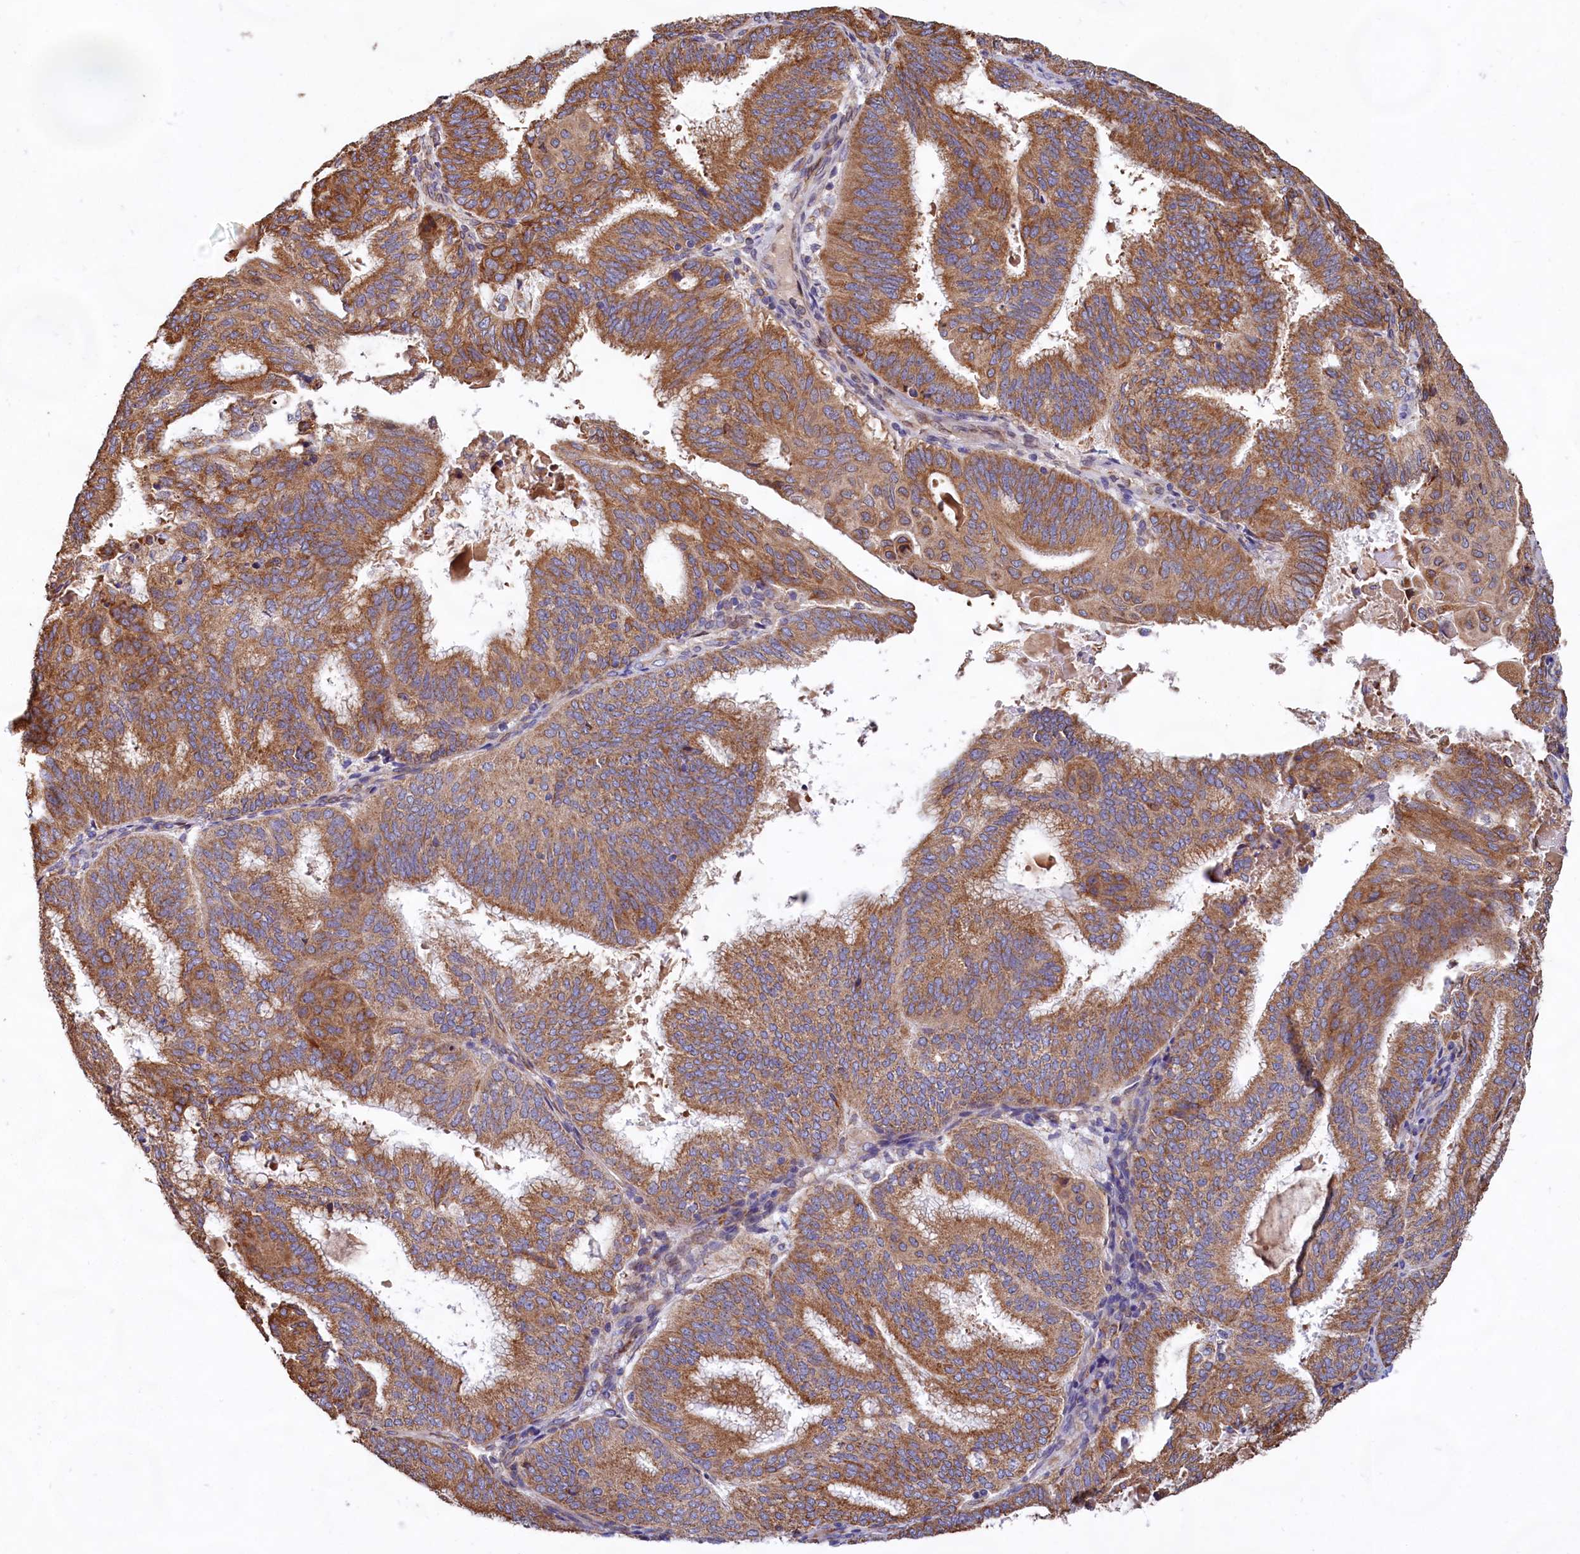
{"staining": {"intensity": "moderate", "quantity": ">75%", "location": "cytoplasmic/membranous"}, "tissue": "endometrial cancer", "cell_type": "Tumor cells", "image_type": "cancer", "snomed": [{"axis": "morphology", "description": "Adenocarcinoma, NOS"}, {"axis": "topography", "description": "Endometrium"}], "caption": "This image shows immunohistochemistry staining of human endometrial adenocarcinoma, with medium moderate cytoplasmic/membranous staining in about >75% of tumor cells.", "gene": "TBC1D19", "patient": {"sex": "female", "age": 49}}